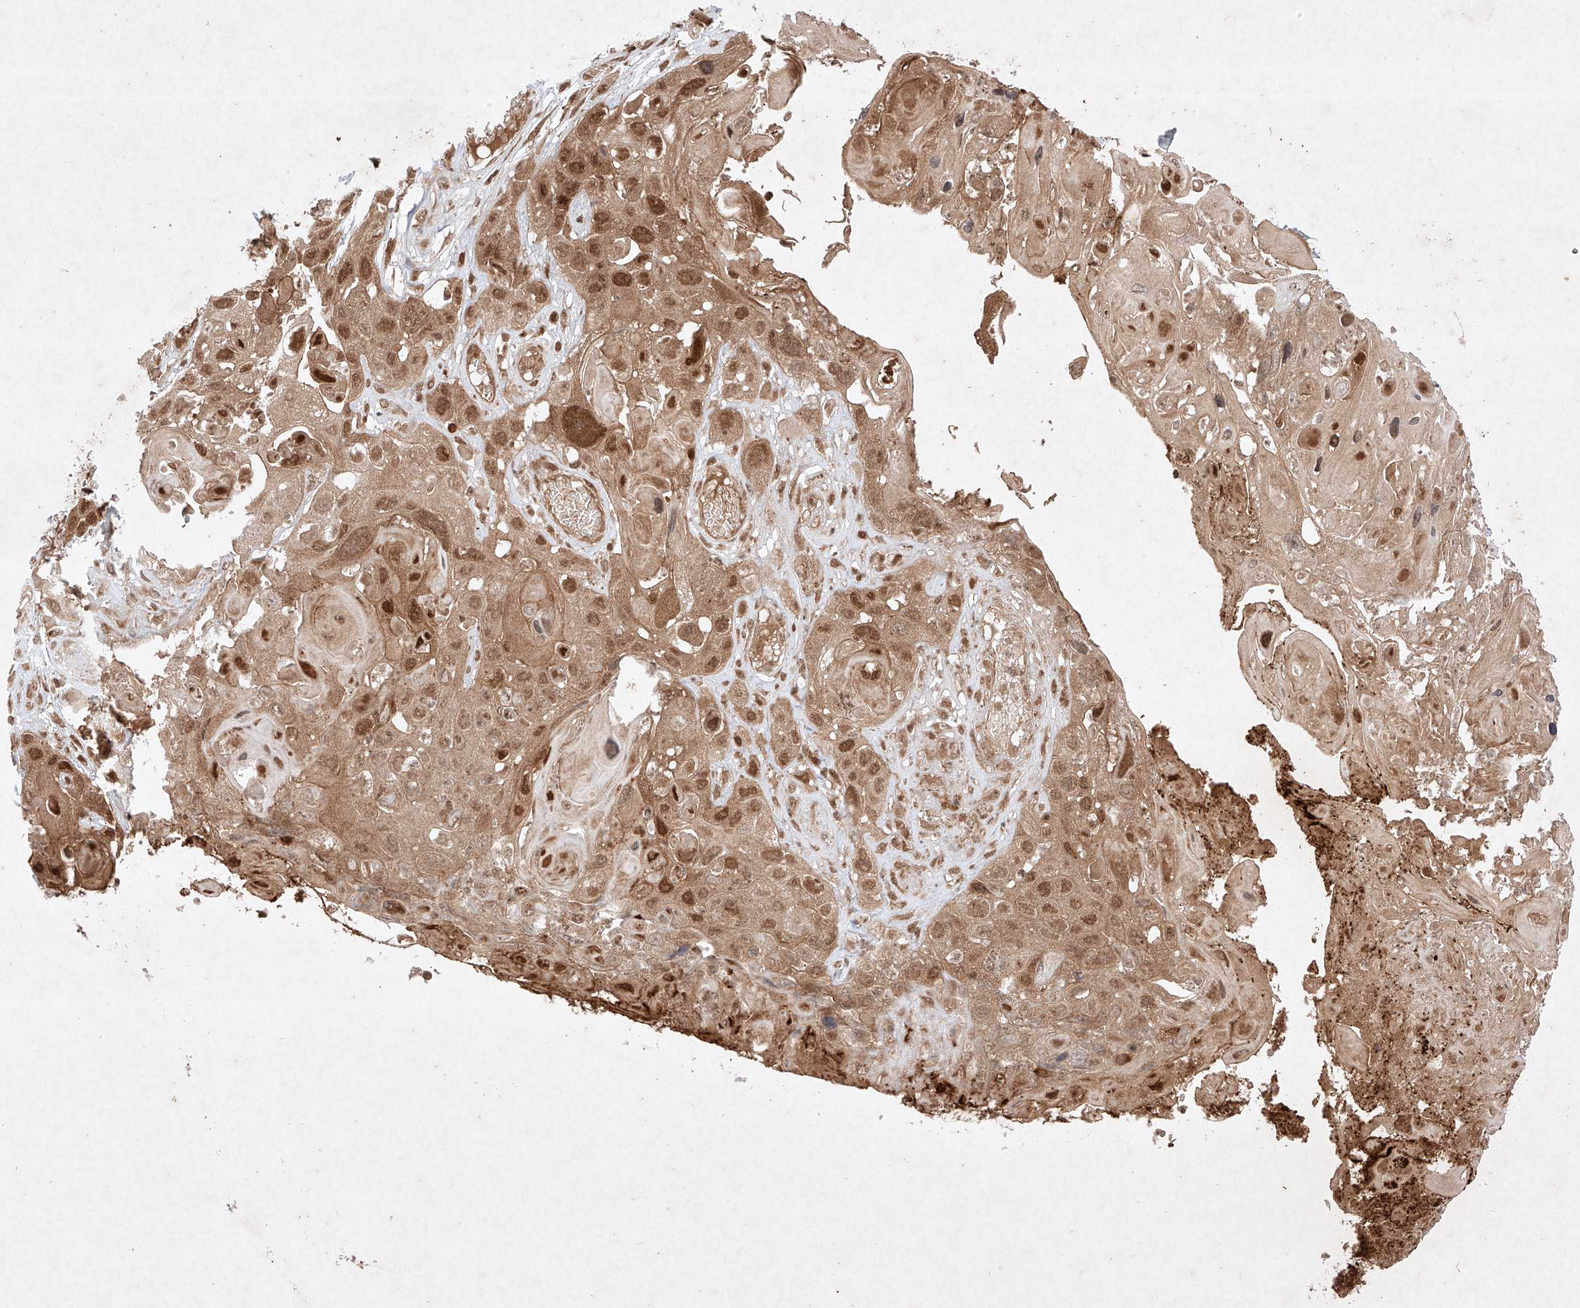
{"staining": {"intensity": "moderate", "quantity": ">75%", "location": "cytoplasmic/membranous,nuclear"}, "tissue": "skin cancer", "cell_type": "Tumor cells", "image_type": "cancer", "snomed": [{"axis": "morphology", "description": "Squamous cell carcinoma, NOS"}, {"axis": "topography", "description": "Skin"}], "caption": "IHC (DAB (3,3'-diaminobenzidine)) staining of human skin cancer (squamous cell carcinoma) demonstrates moderate cytoplasmic/membranous and nuclear protein staining in approximately >75% of tumor cells.", "gene": "RNF31", "patient": {"sex": "male", "age": 55}}